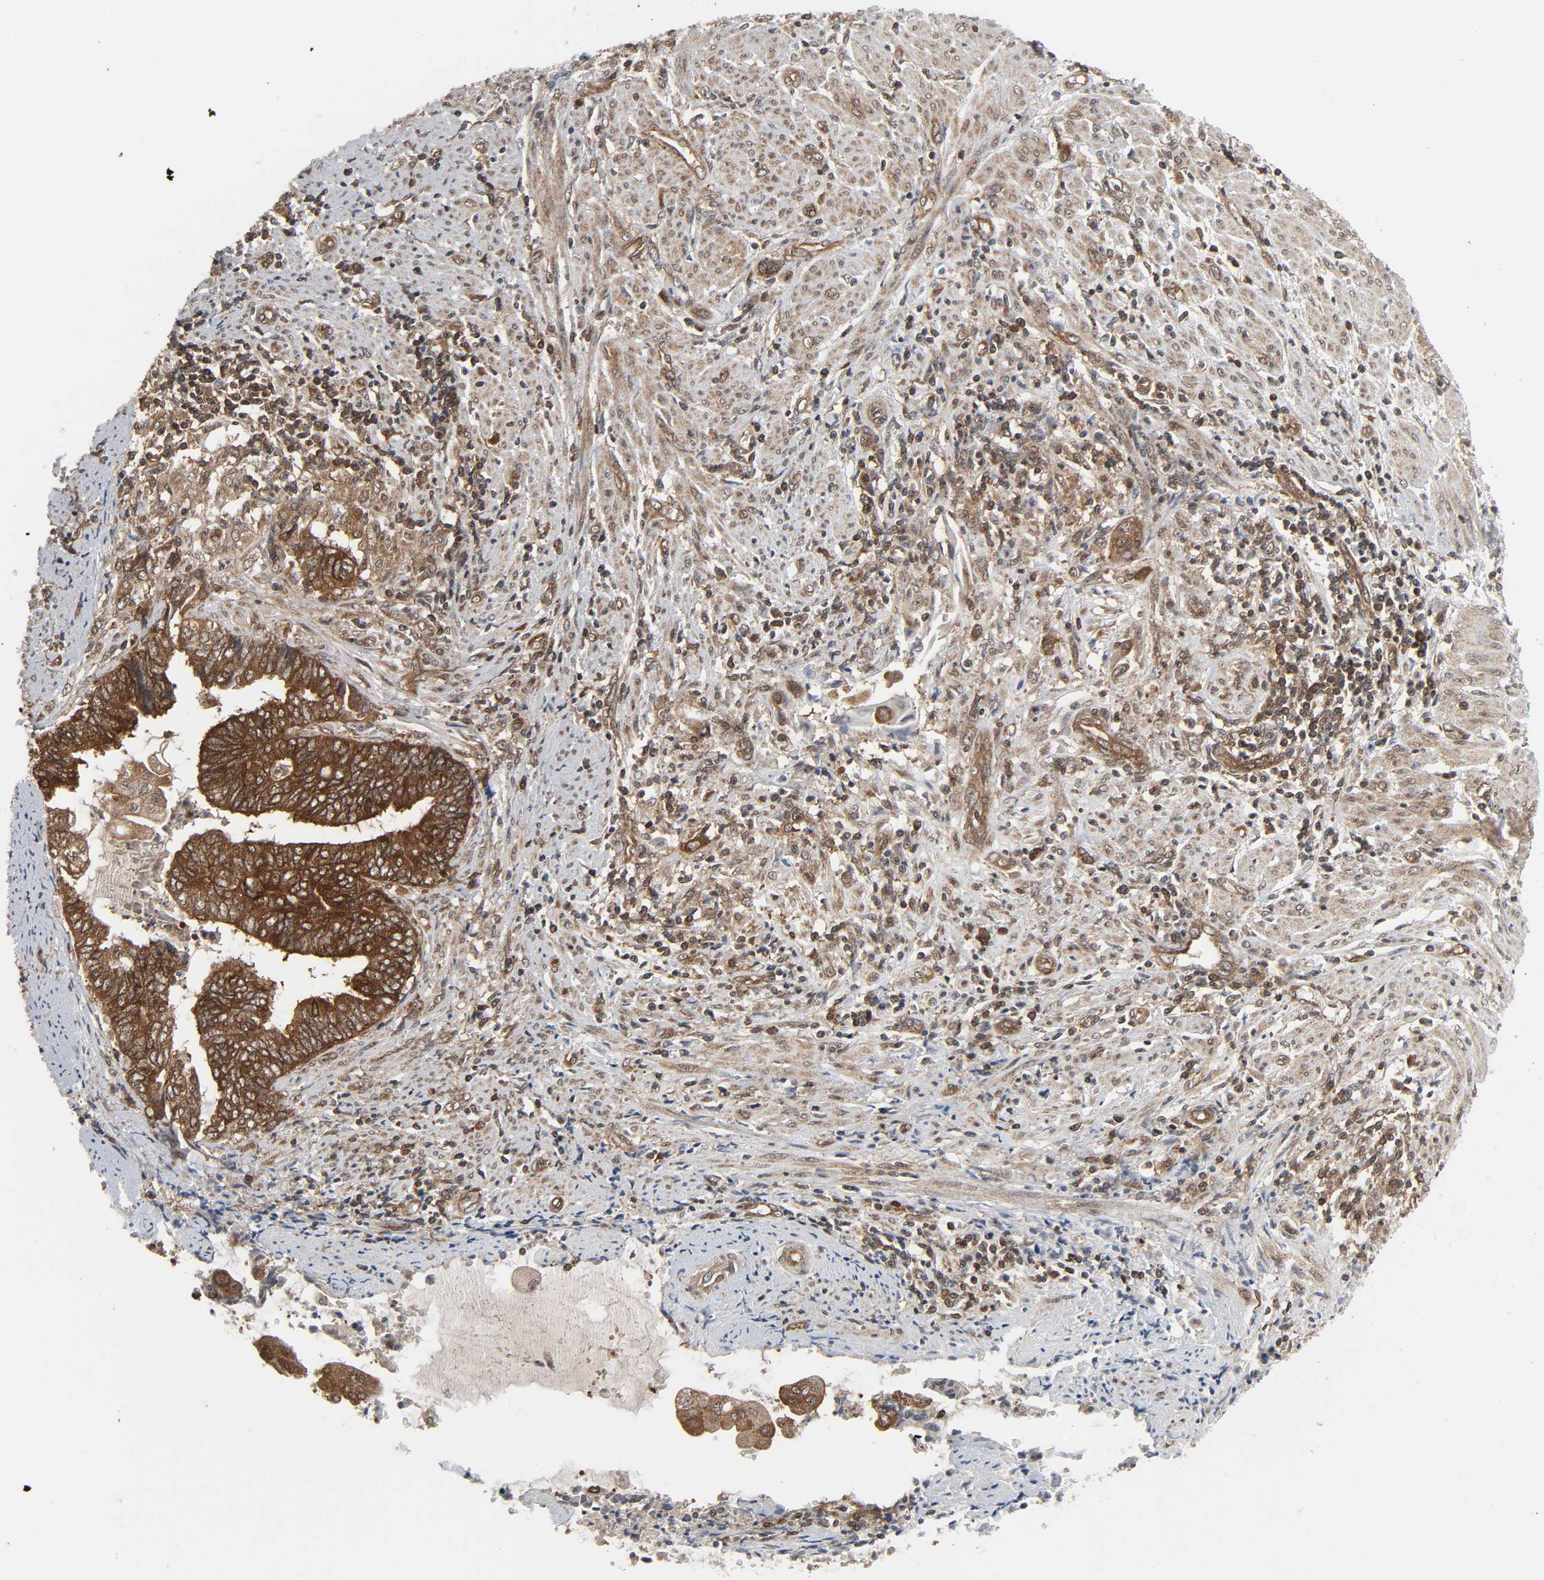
{"staining": {"intensity": "strong", "quantity": ">75%", "location": "cytoplasmic/membranous"}, "tissue": "endometrial cancer", "cell_type": "Tumor cells", "image_type": "cancer", "snomed": [{"axis": "morphology", "description": "Adenocarcinoma, NOS"}, {"axis": "topography", "description": "Uterus"}, {"axis": "topography", "description": "Endometrium"}], "caption": "Immunohistochemical staining of endometrial cancer demonstrates high levels of strong cytoplasmic/membranous protein staining in about >75% of tumor cells.", "gene": "GSK3A", "patient": {"sex": "female", "age": 70}}